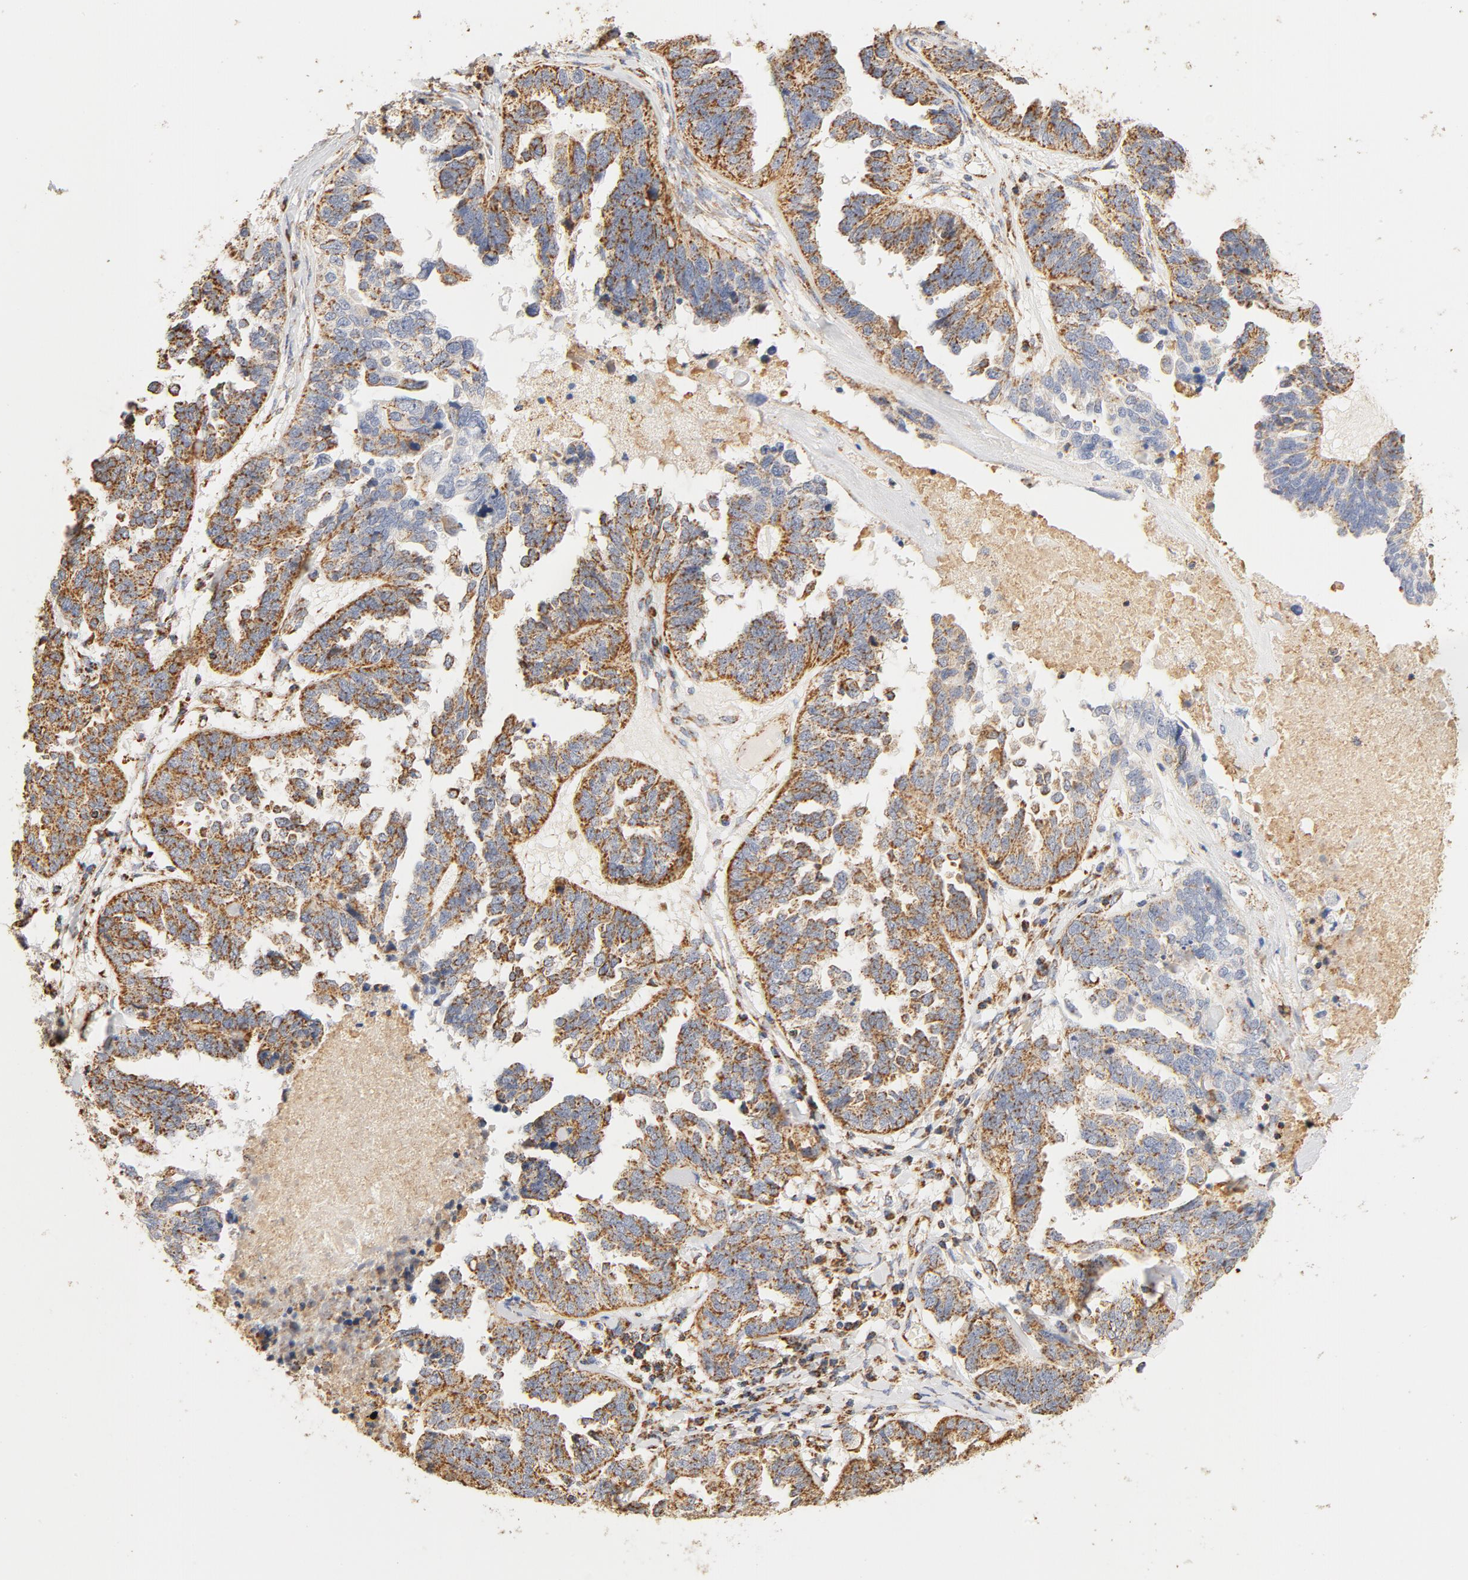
{"staining": {"intensity": "moderate", "quantity": ">75%", "location": "cytoplasmic/membranous"}, "tissue": "ovarian cancer", "cell_type": "Tumor cells", "image_type": "cancer", "snomed": [{"axis": "morphology", "description": "Cystadenocarcinoma, serous, NOS"}, {"axis": "topography", "description": "Ovary"}], "caption": "DAB immunohistochemical staining of human ovarian cancer demonstrates moderate cytoplasmic/membranous protein staining in about >75% of tumor cells. (Brightfield microscopy of DAB IHC at high magnification).", "gene": "COX4I1", "patient": {"sex": "female", "age": 82}}